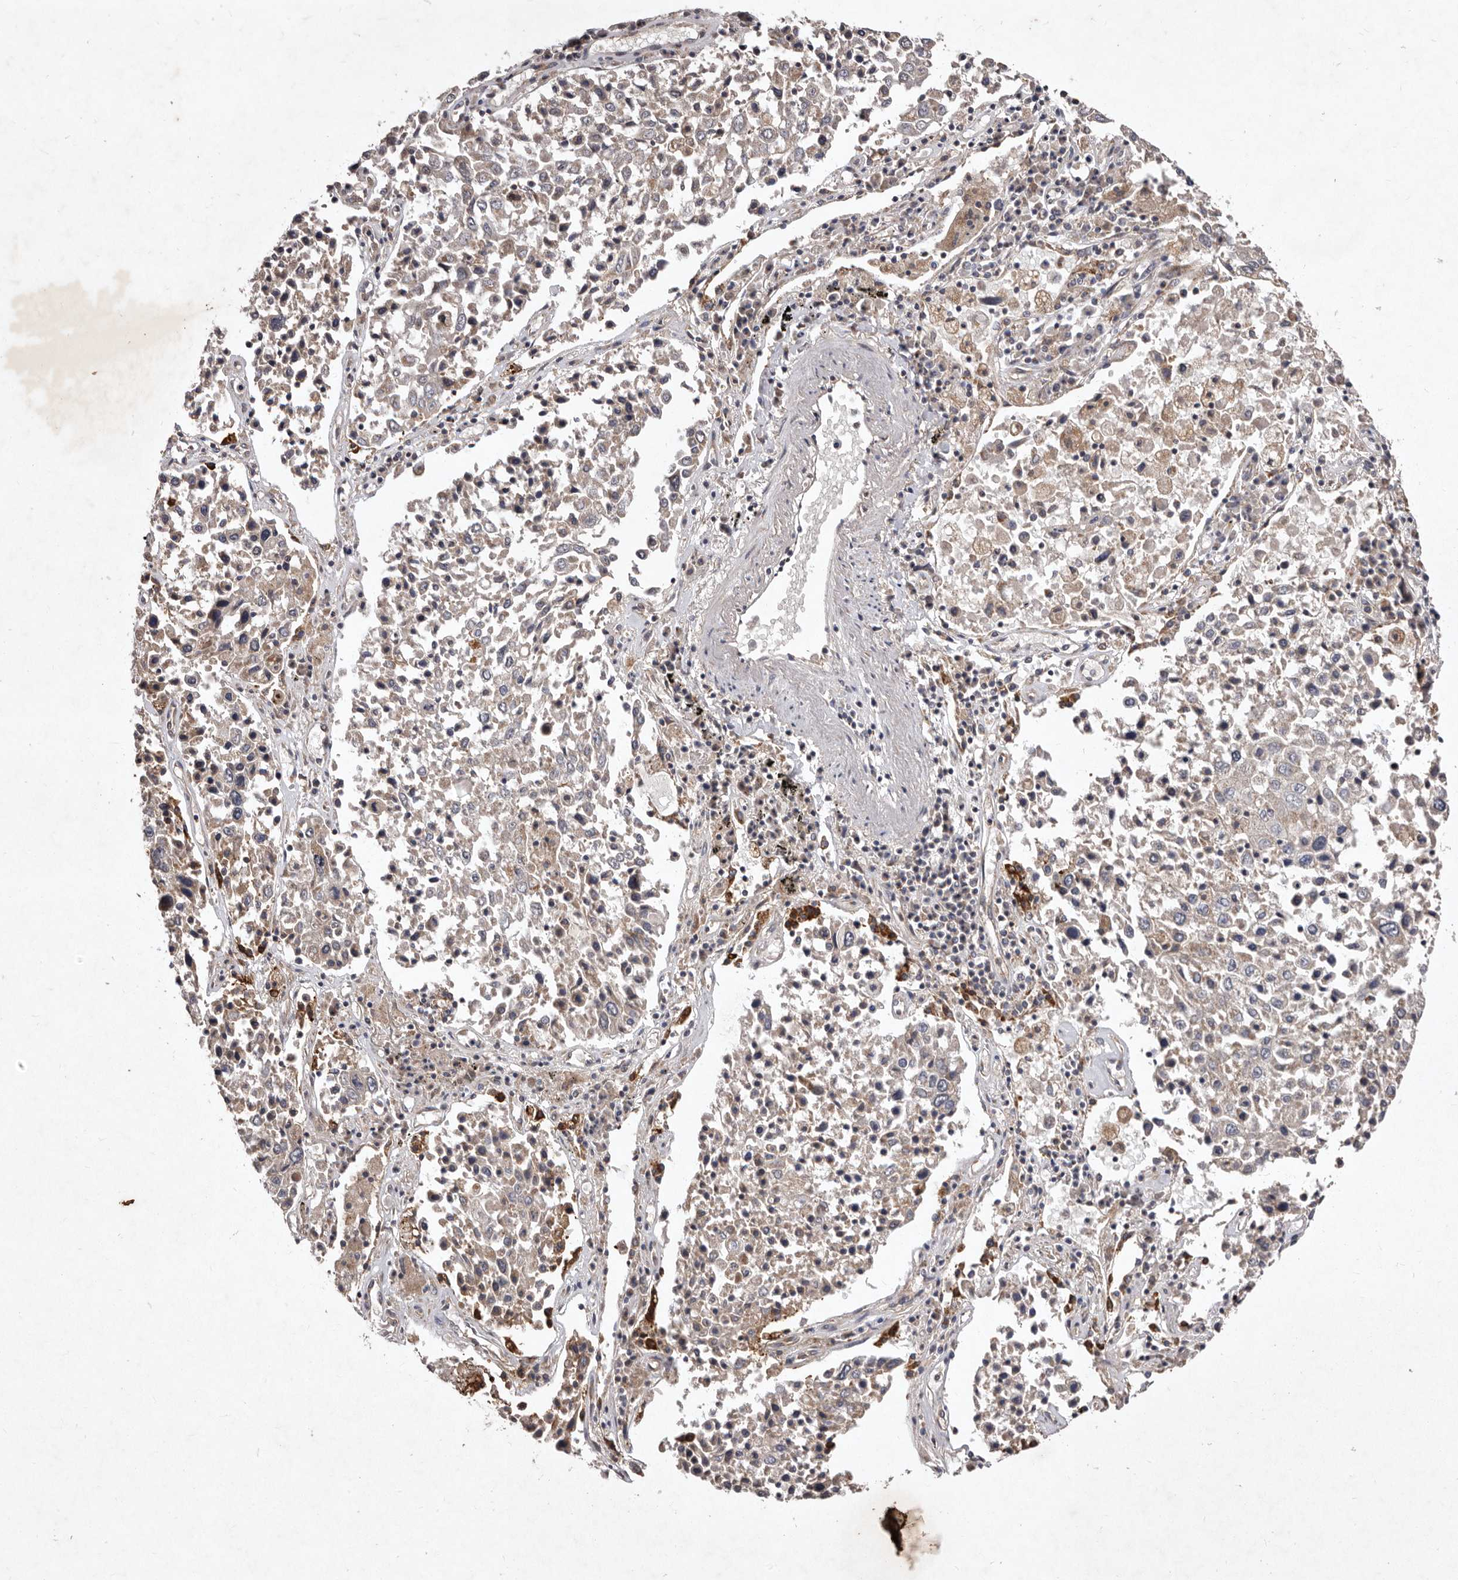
{"staining": {"intensity": "weak", "quantity": "<25%", "location": "cytoplasmic/membranous"}, "tissue": "lung cancer", "cell_type": "Tumor cells", "image_type": "cancer", "snomed": [{"axis": "morphology", "description": "Squamous cell carcinoma, NOS"}, {"axis": "topography", "description": "Lung"}], "caption": "Immunohistochemical staining of lung cancer (squamous cell carcinoma) reveals no significant staining in tumor cells.", "gene": "FLAD1", "patient": {"sex": "male", "age": 65}}